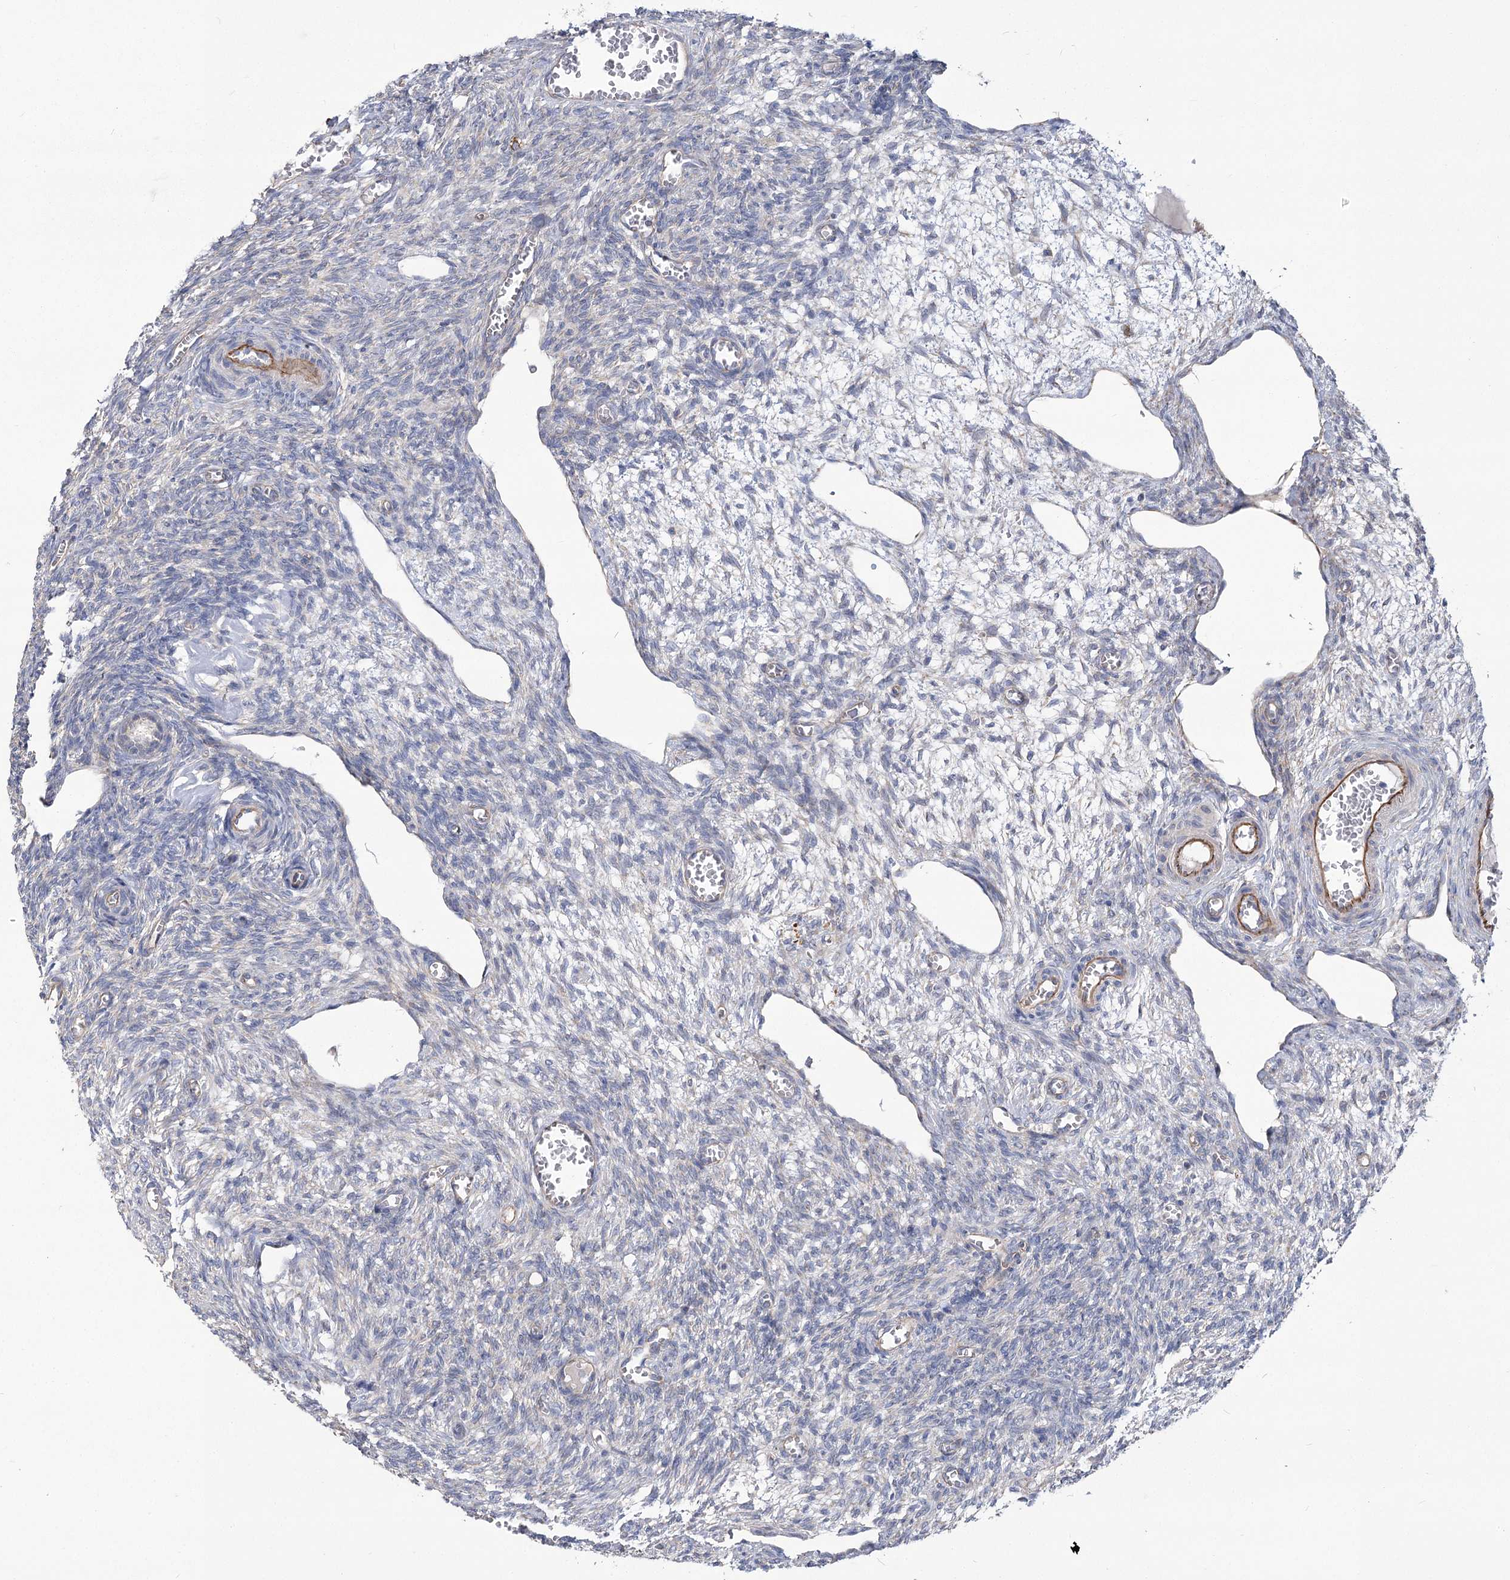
{"staining": {"intensity": "negative", "quantity": "none", "location": "none"}, "tissue": "ovary", "cell_type": "Ovarian stroma cells", "image_type": "normal", "snomed": [{"axis": "morphology", "description": "Normal tissue, NOS"}, {"axis": "topography", "description": "Ovary"}], "caption": "This is an immunohistochemistry (IHC) micrograph of normal ovary. There is no positivity in ovarian stroma cells.", "gene": "RMDN2", "patient": {"sex": "female", "age": 27}}